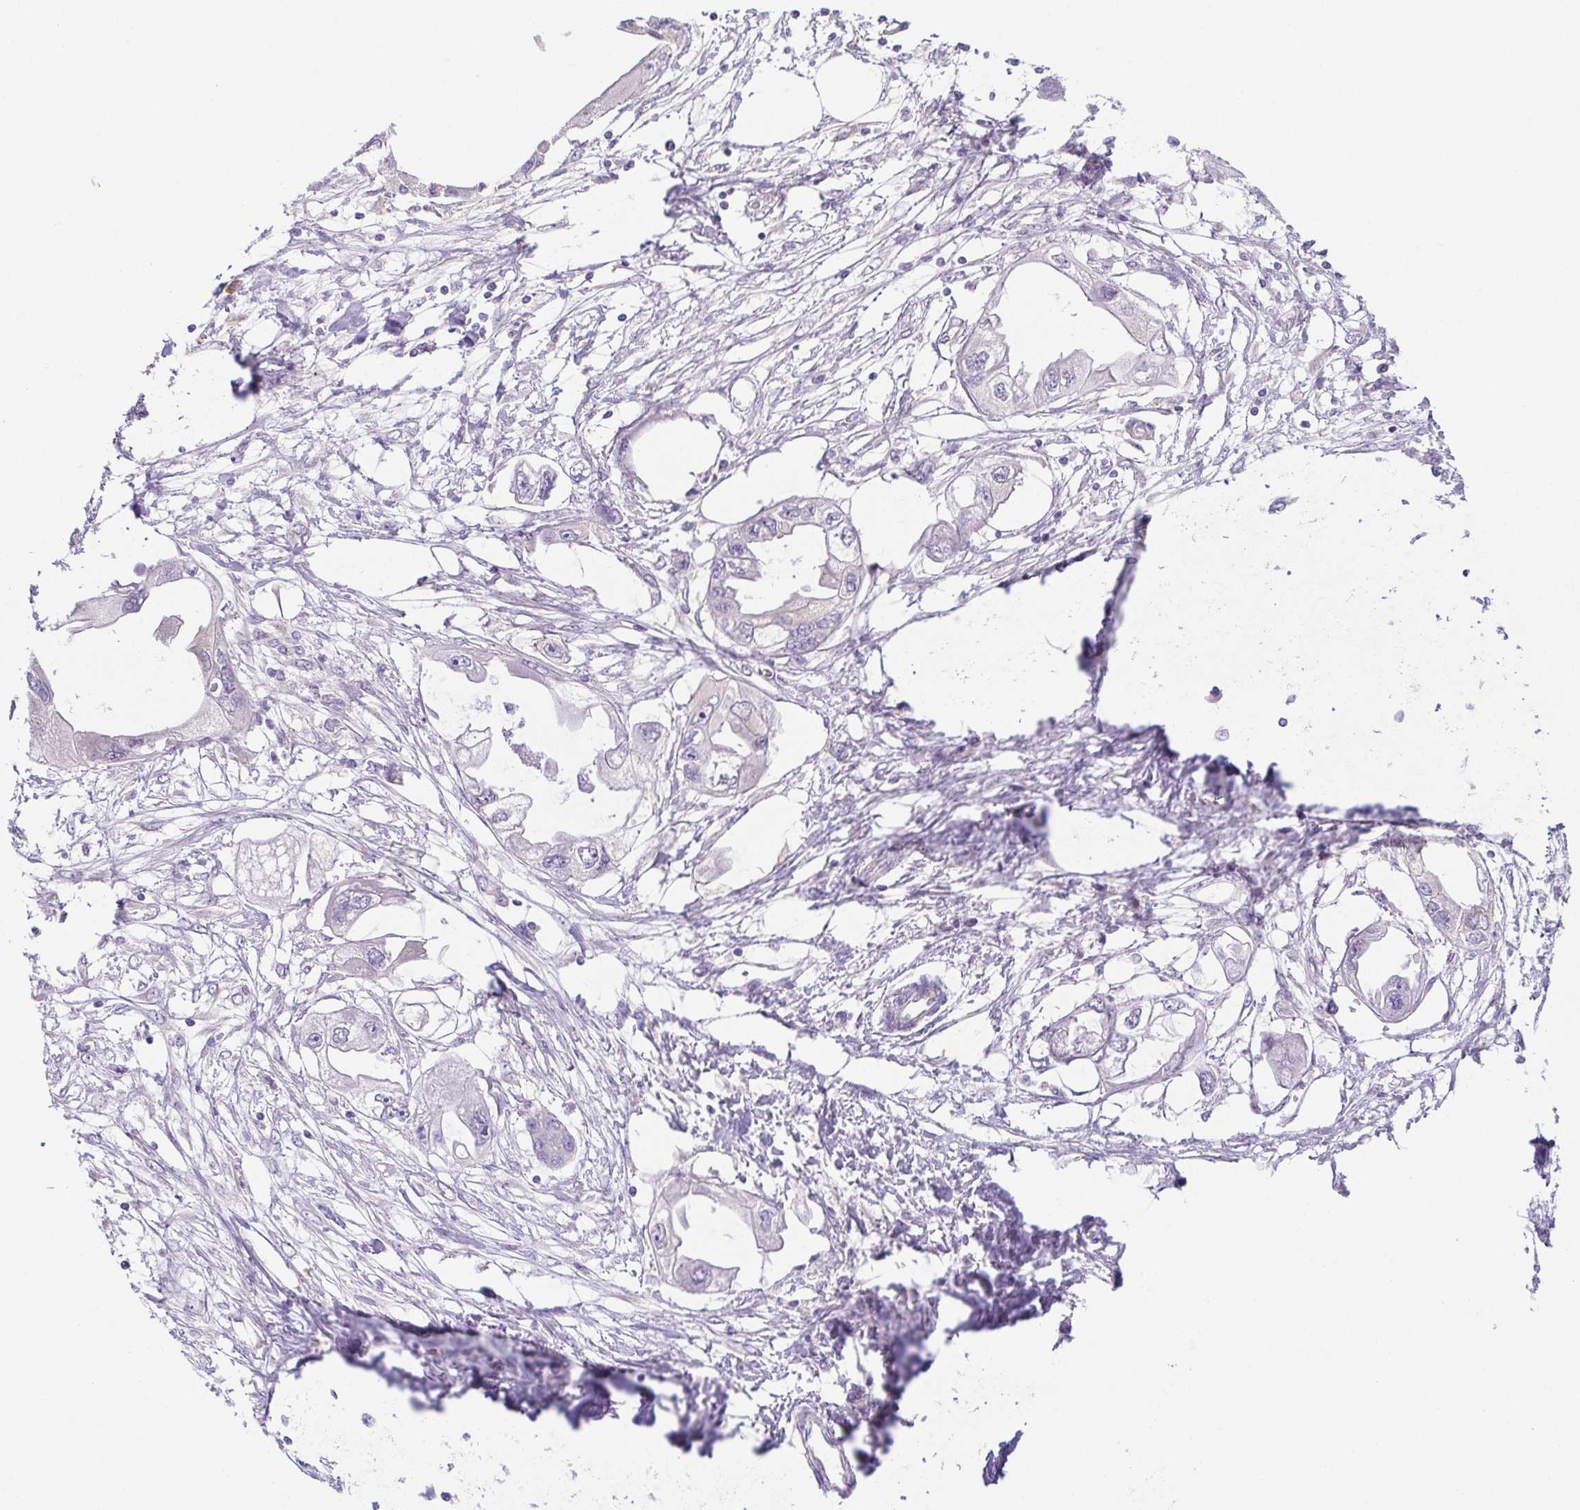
{"staining": {"intensity": "negative", "quantity": "none", "location": "none"}, "tissue": "endometrial cancer", "cell_type": "Tumor cells", "image_type": "cancer", "snomed": [{"axis": "morphology", "description": "Adenocarcinoma, NOS"}, {"axis": "morphology", "description": "Adenocarcinoma, metastatic, NOS"}, {"axis": "topography", "description": "Adipose tissue"}, {"axis": "topography", "description": "Endometrium"}], "caption": "IHC image of neoplastic tissue: human endometrial metastatic adenocarcinoma stained with DAB displays no significant protein staining in tumor cells.", "gene": "KRTDAP", "patient": {"sex": "female", "age": 67}}